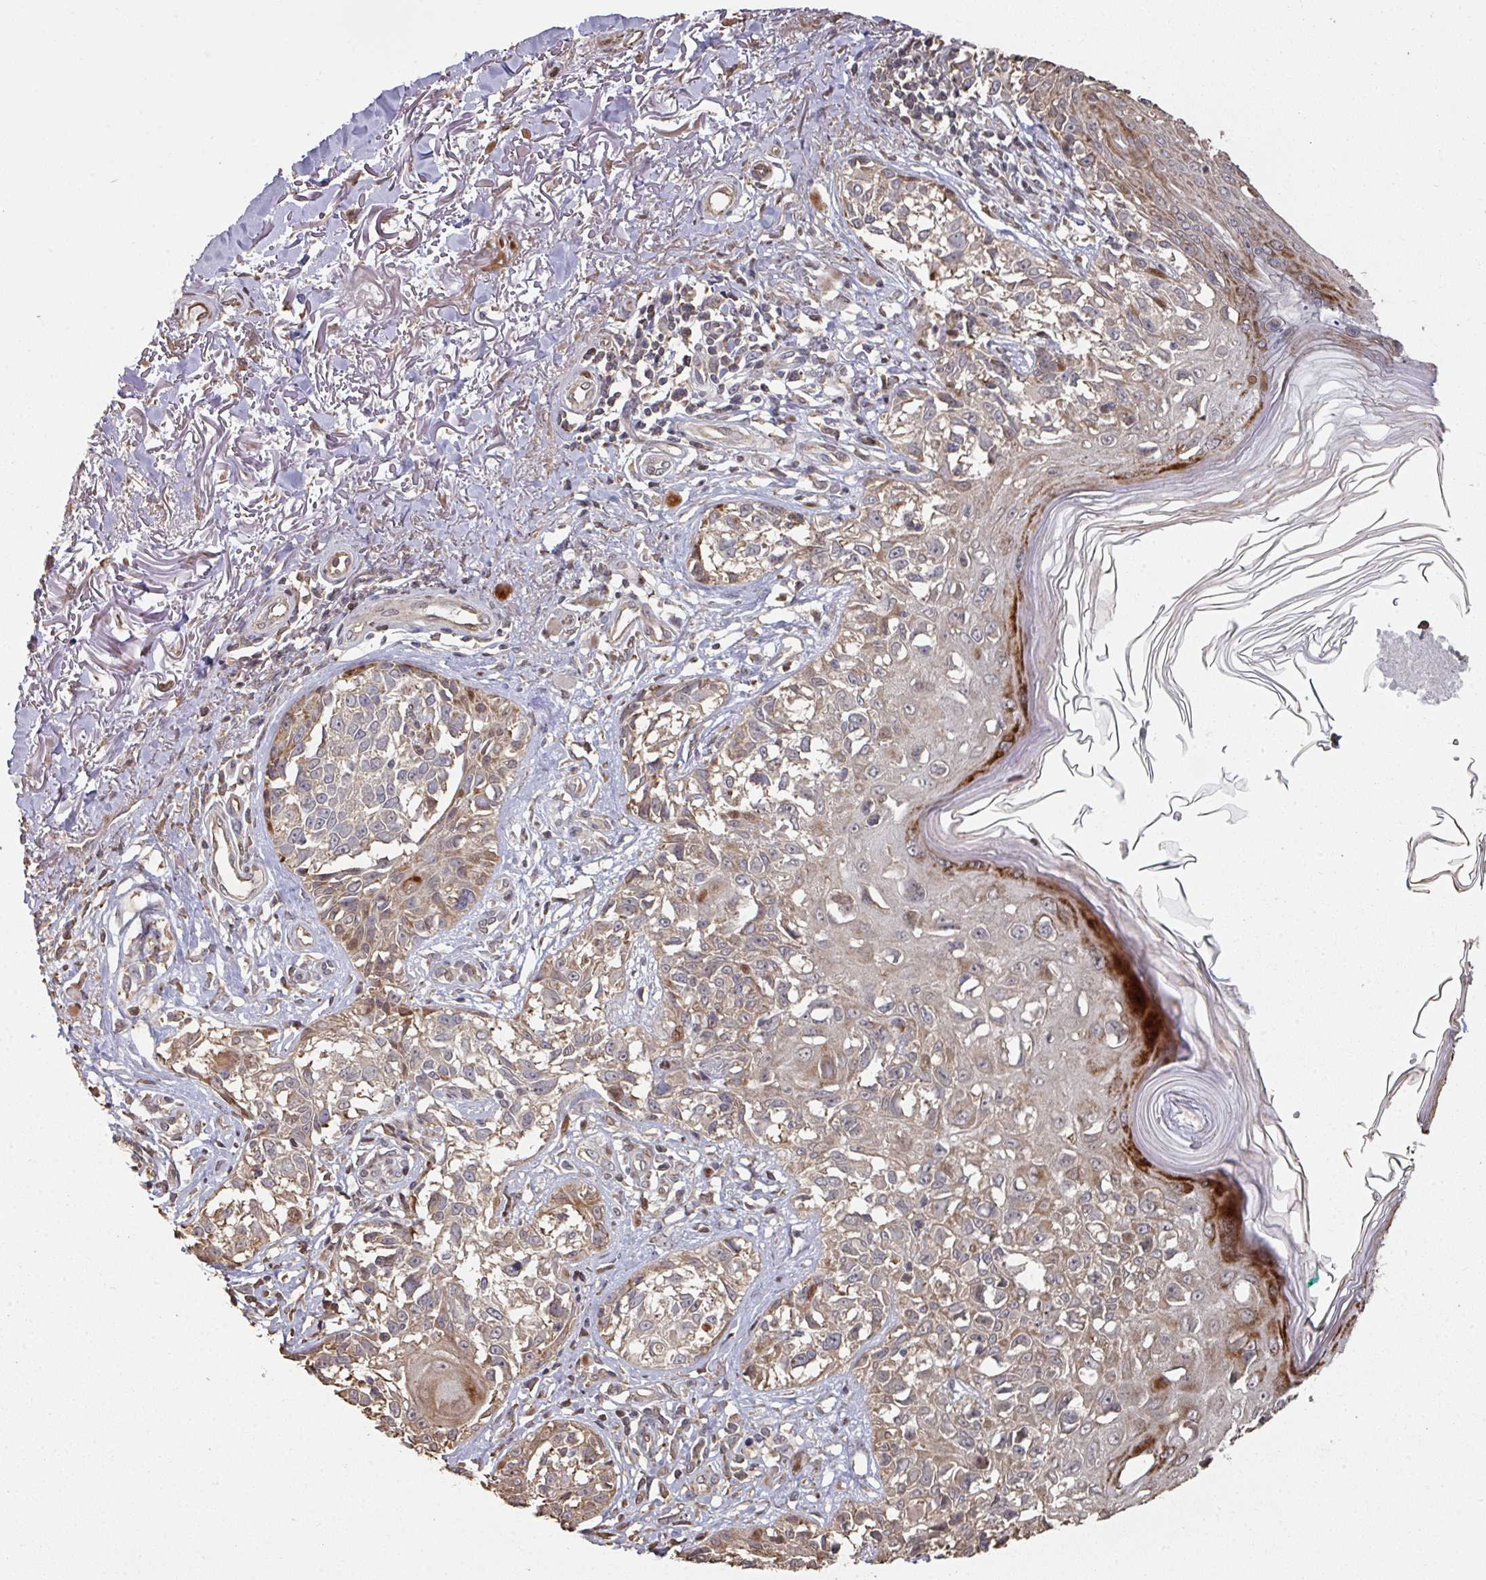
{"staining": {"intensity": "weak", "quantity": "25%-75%", "location": "cytoplasmic/membranous"}, "tissue": "melanoma", "cell_type": "Tumor cells", "image_type": "cancer", "snomed": [{"axis": "morphology", "description": "Malignant melanoma, NOS"}, {"axis": "topography", "description": "Skin"}], "caption": "Immunohistochemical staining of melanoma exhibits weak cytoplasmic/membranous protein staining in approximately 25%-75% of tumor cells.", "gene": "CA7", "patient": {"sex": "male", "age": 73}}